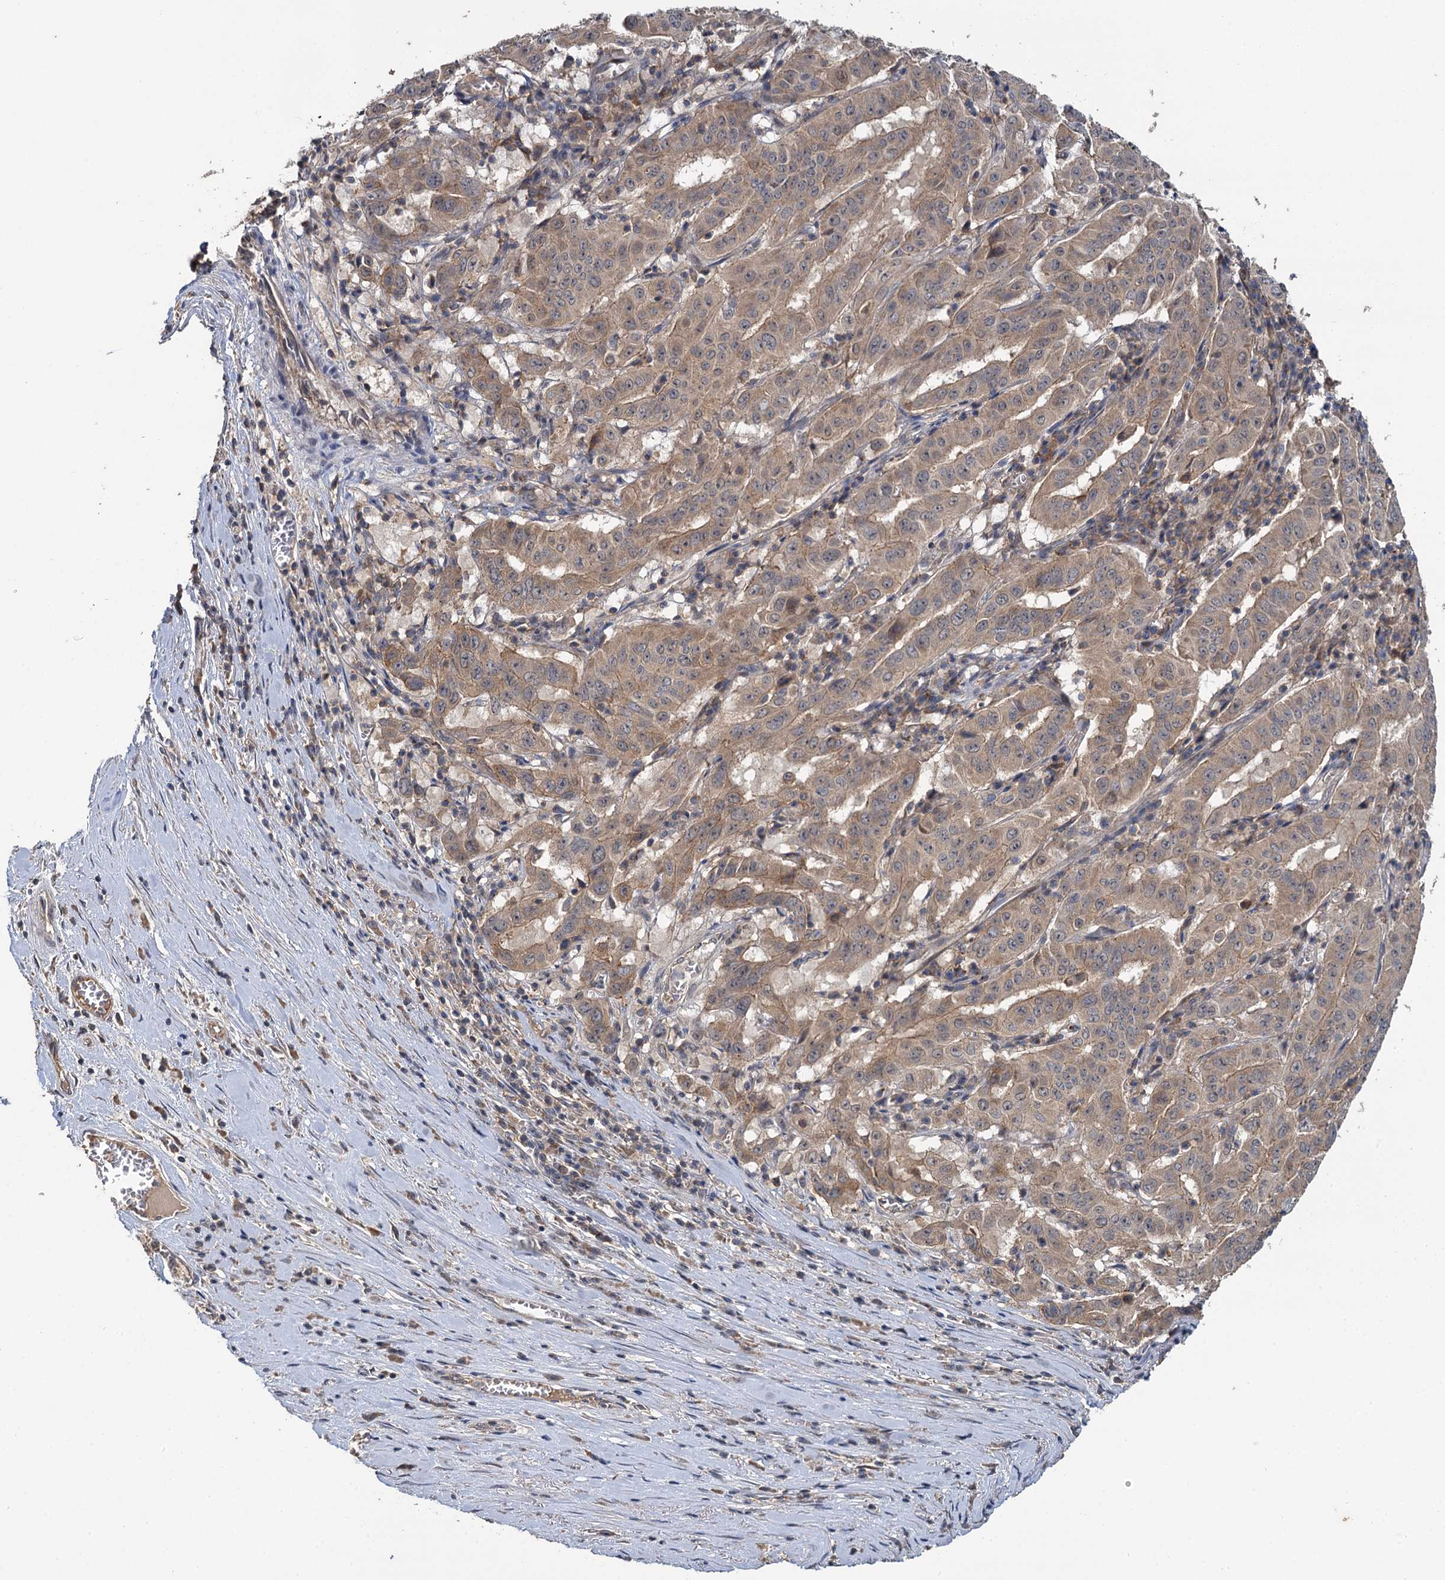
{"staining": {"intensity": "weak", "quantity": ">75%", "location": "cytoplasmic/membranous"}, "tissue": "pancreatic cancer", "cell_type": "Tumor cells", "image_type": "cancer", "snomed": [{"axis": "morphology", "description": "Adenocarcinoma, NOS"}, {"axis": "topography", "description": "Pancreas"}], "caption": "Protein staining by IHC shows weak cytoplasmic/membranous staining in about >75% of tumor cells in pancreatic cancer.", "gene": "TMEM39A", "patient": {"sex": "male", "age": 63}}